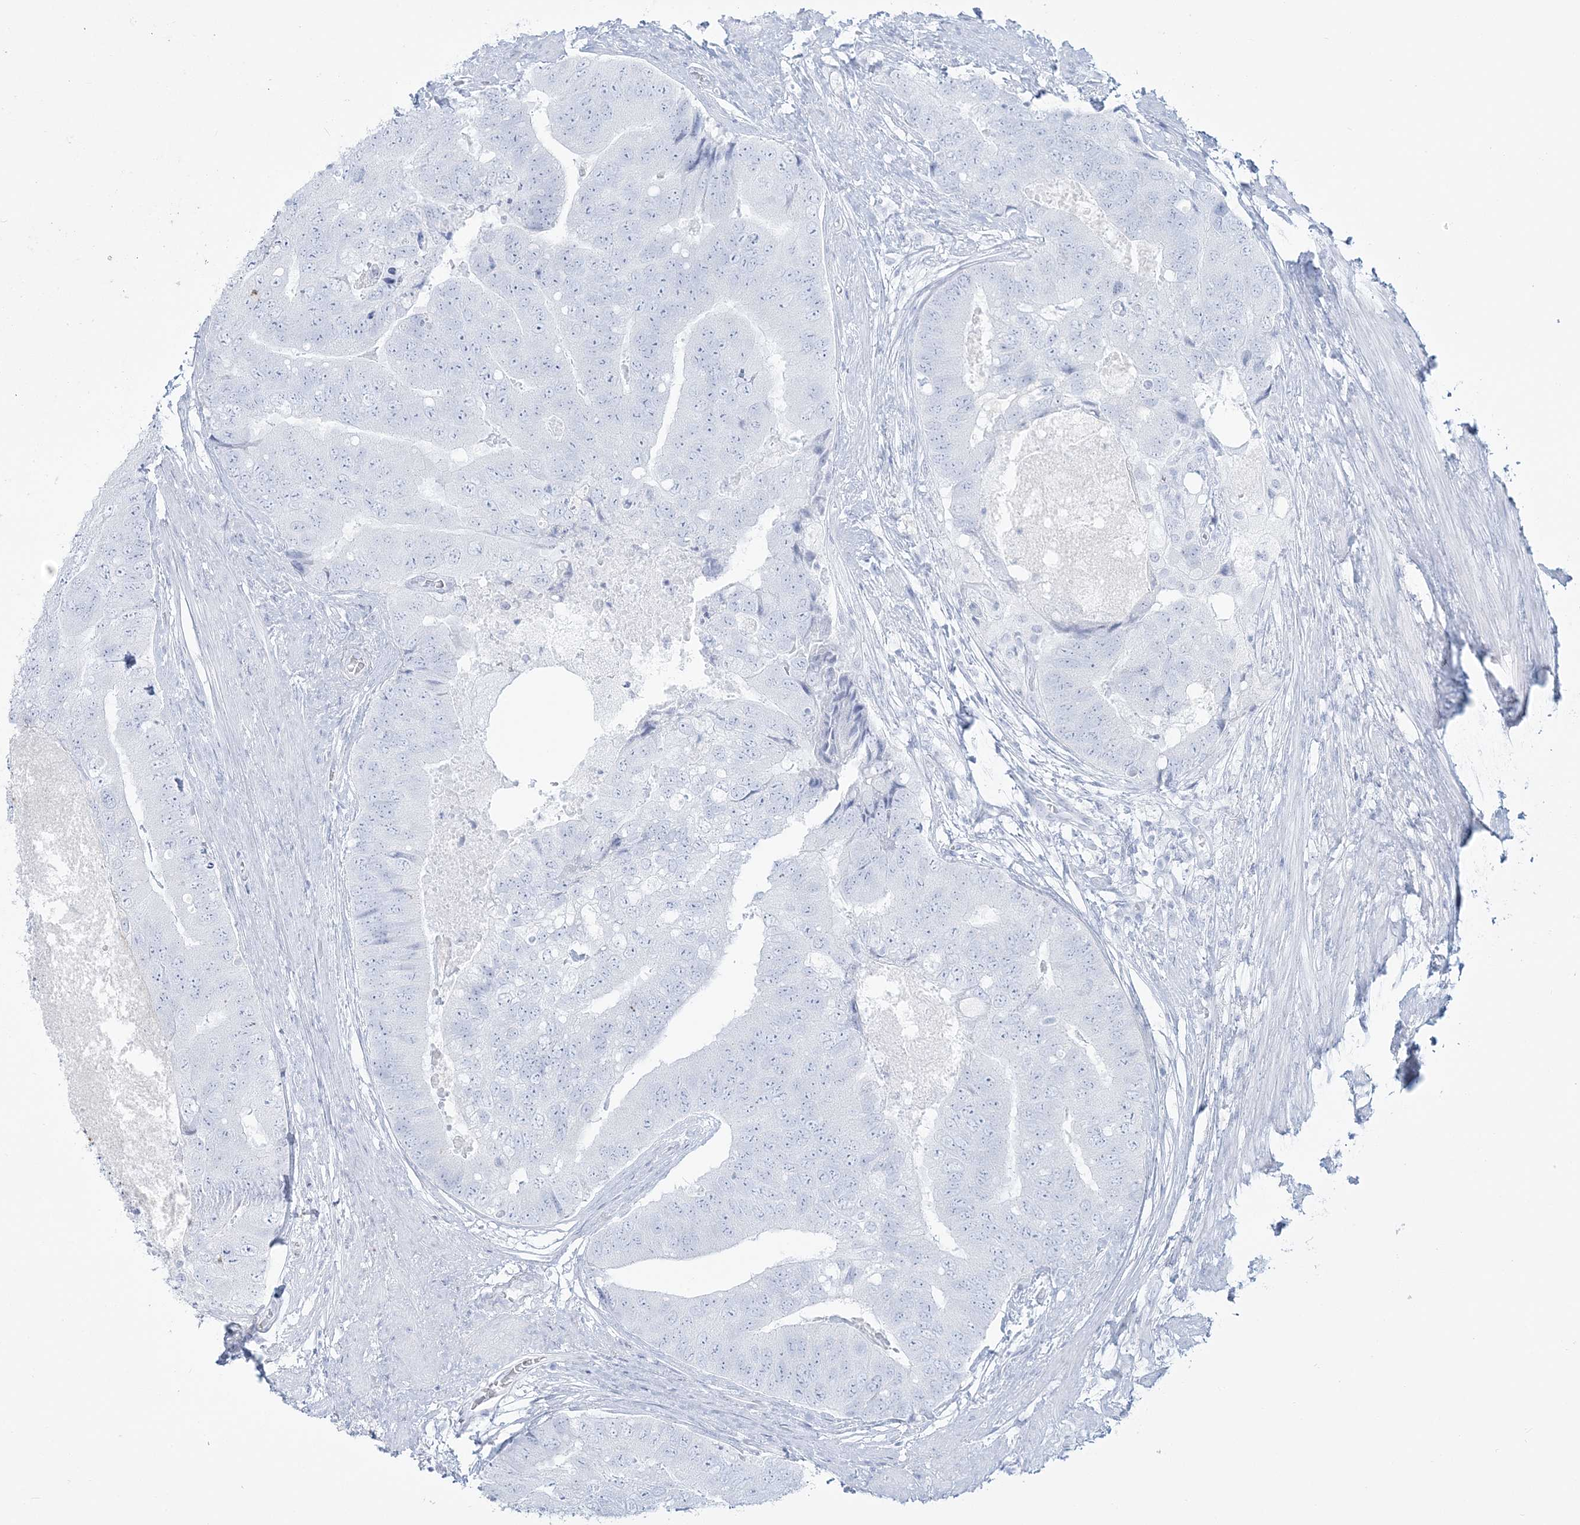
{"staining": {"intensity": "negative", "quantity": "none", "location": "none"}, "tissue": "prostate cancer", "cell_type": "Tumor cells", "image_type": "cancer", "snomed": [{"axis": "morphology", "description": "Adenocarcinoma, High grade"}, {"axis": "topography", "description": "Prostate"}], "caption": "Immunohistochemical staining of human prostate high-grade adenocarcinoma demonstrates no significant positivity in tumor cells.", "gene": "ADGB", "patient": {"sex": "male", "age": 70}}